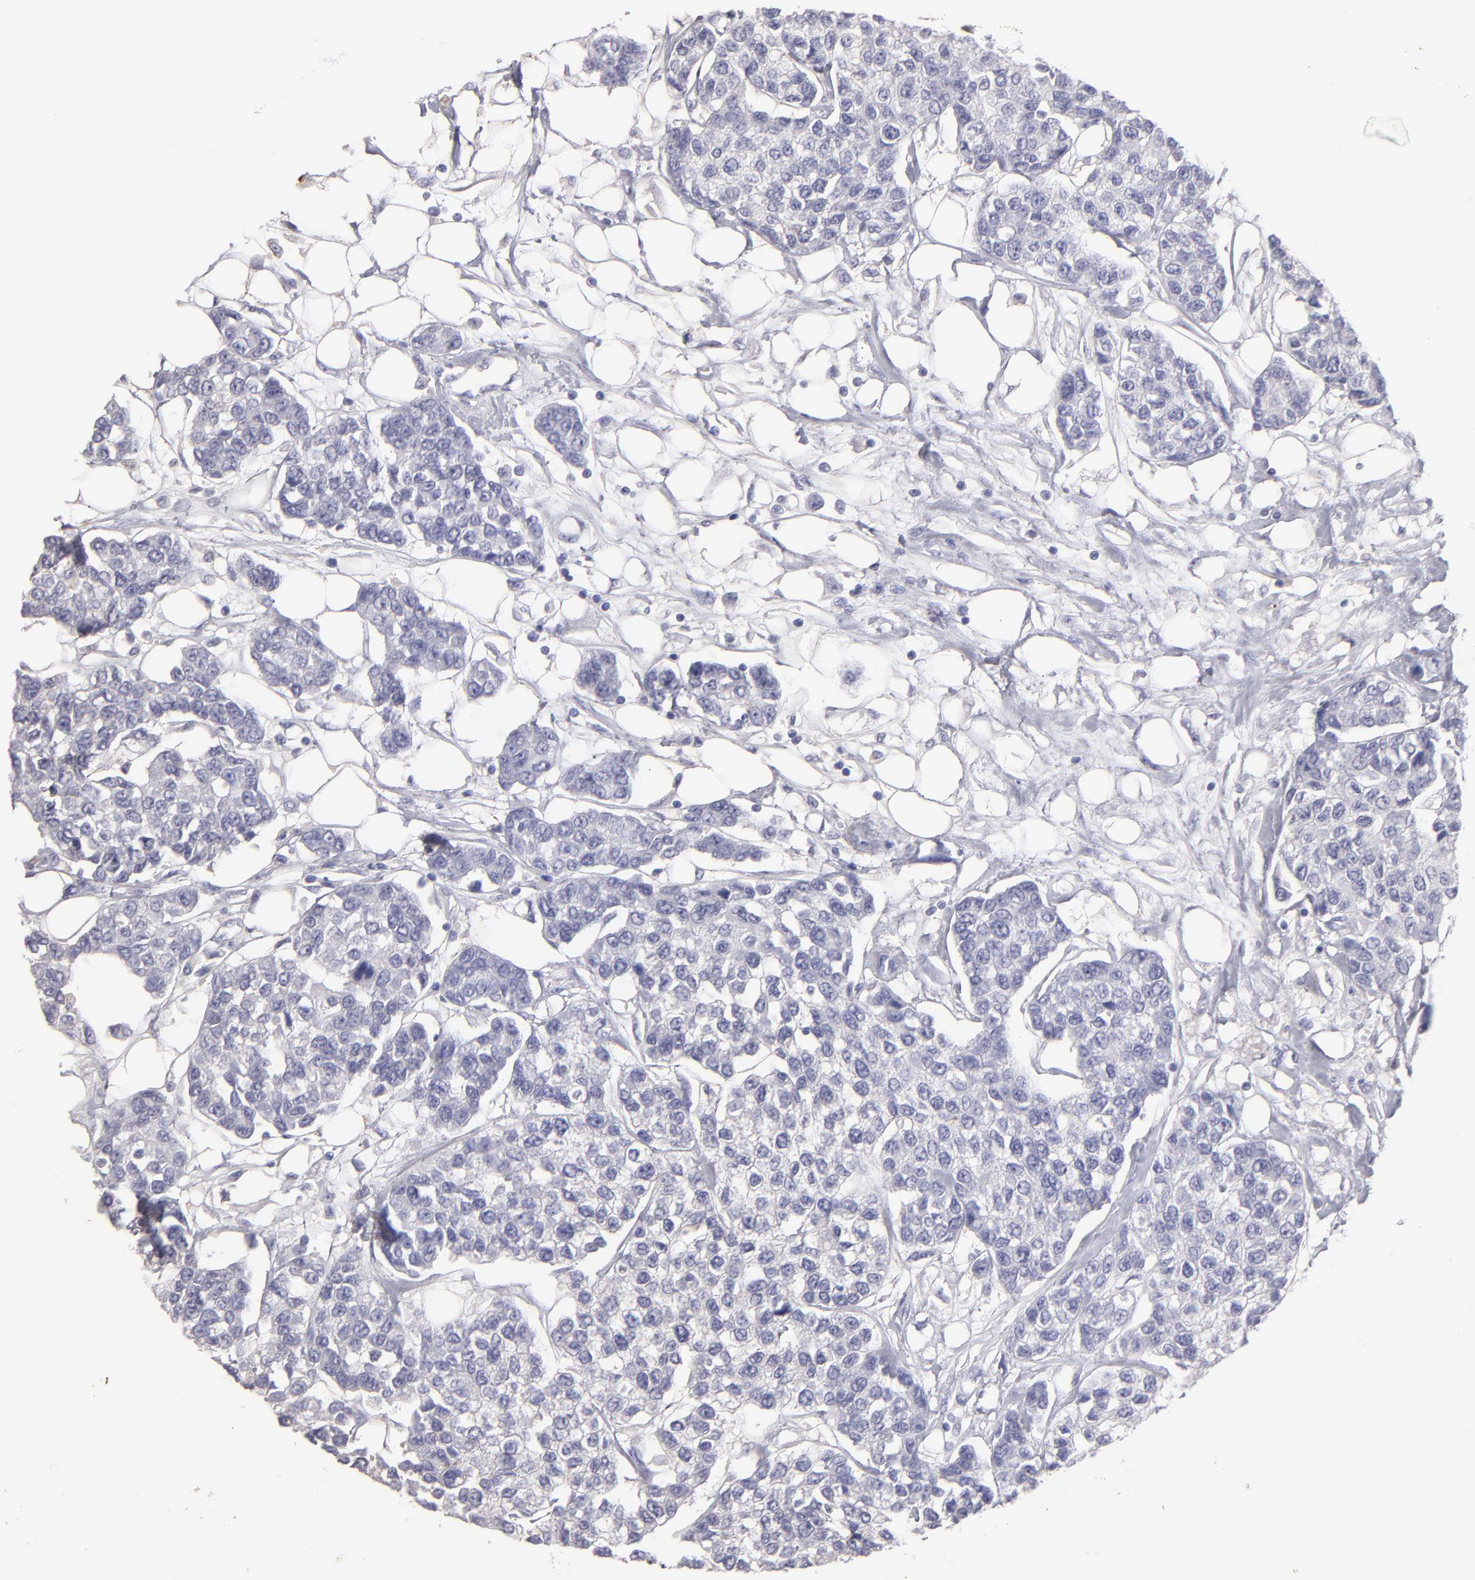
{"staining": {"intensity": "negative", "quantity": "none", "location": "none"}, "tissue": "breast cancer", "cell_type": "Tumor cells", "image_type": "cancer", "snomed": [{"axis": "morphology", "description": "Duct carcinoma"}, {"axis": "topography", "description": "Breast"}], "caption": "Tumor cells are negative for protein expression in human breast cancer (infiltrating ductal carcinoma).", "gene": "ABCC4", "patient": {"sex": "female", "age": 51}}